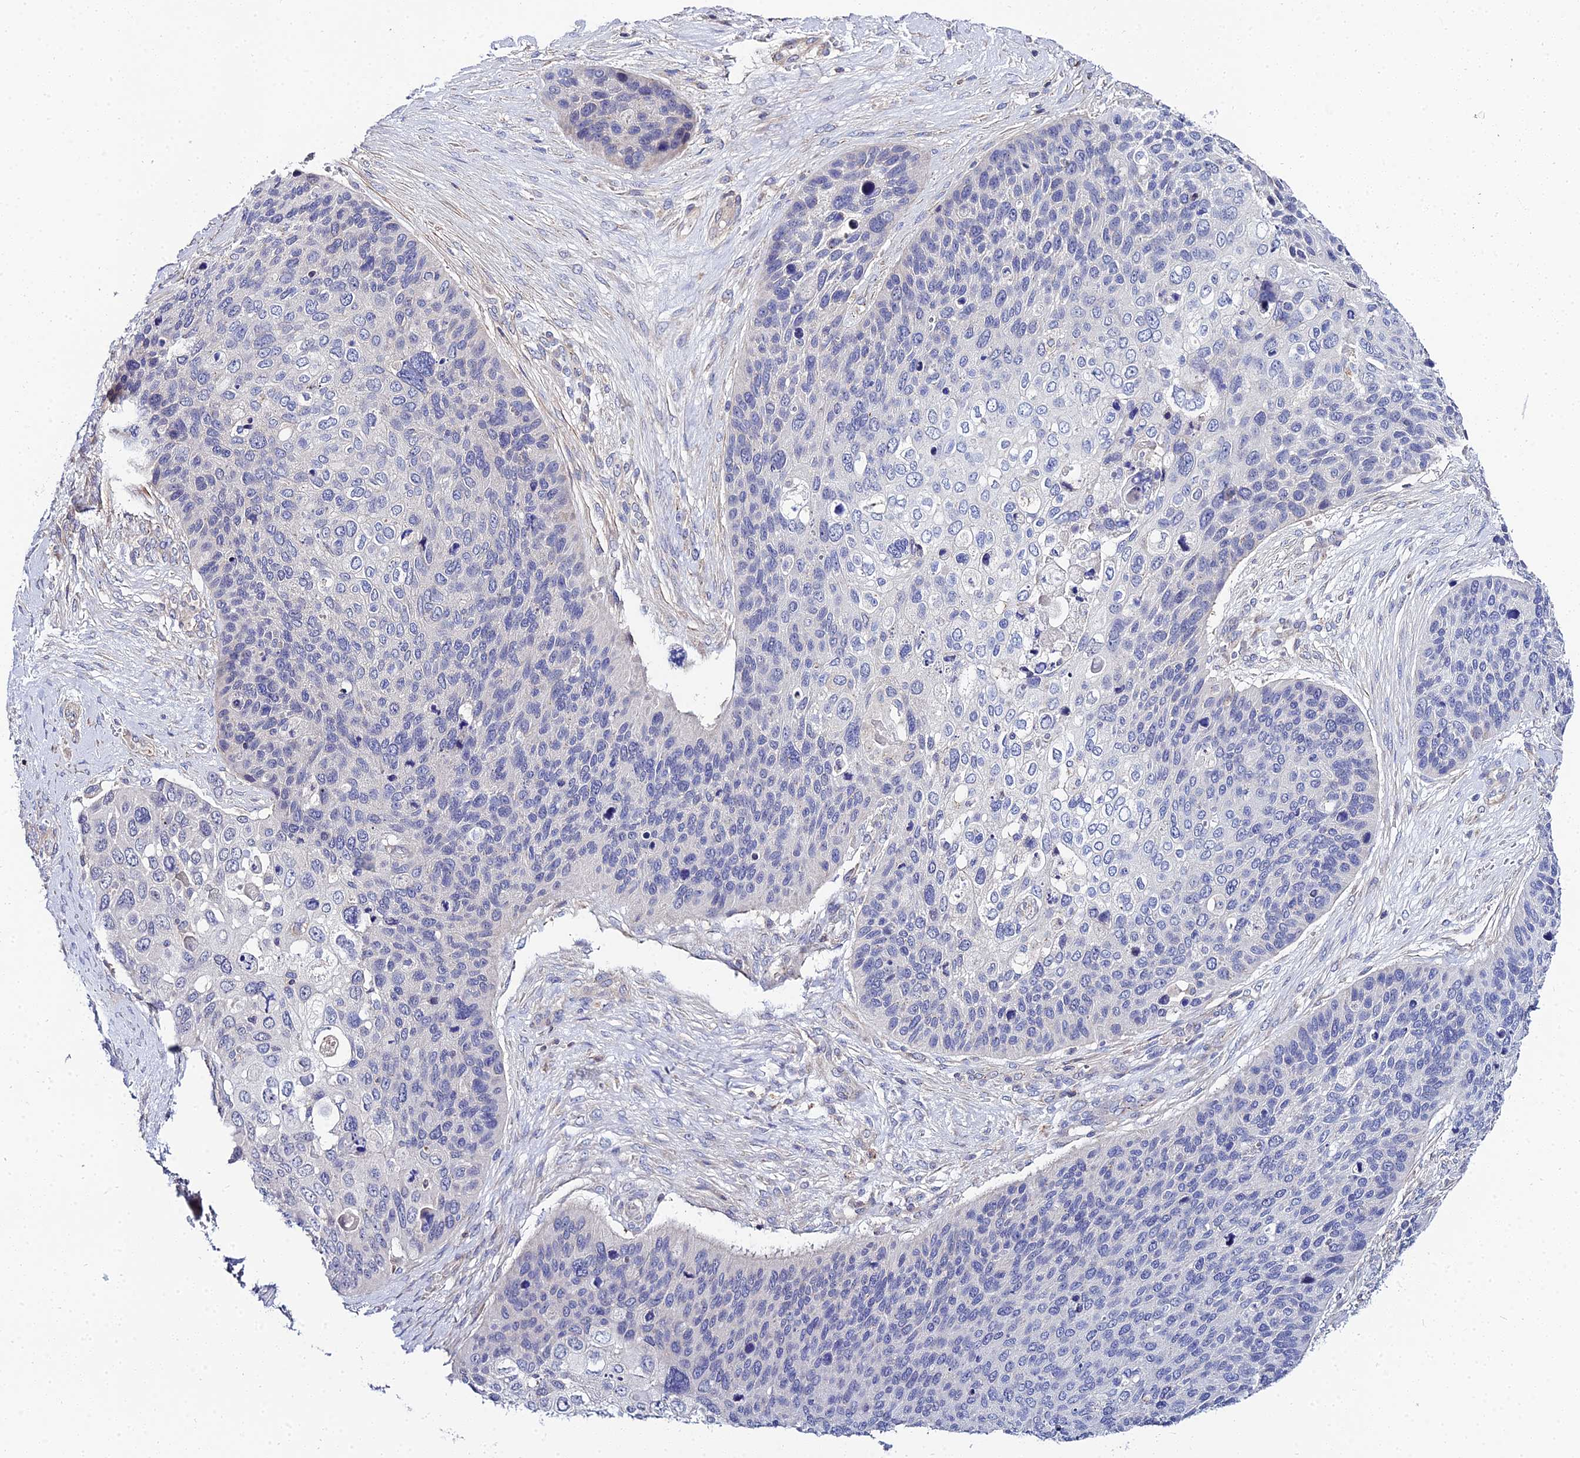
{"staining": {"intensity": "negative", "quantity": "none", "location": "none"}, "tissue": "skin cancer", "cell_type": "Tumor cells", "image_type": "cancer", "snomed": [{"axis": "morphology", "description": "Basal cell carcinoma"}, {"axis": "topography", "description": "Skin"}], "caption": "Skin basal cell carcinoma stained for a protein using immunohistochemistry (IHC) reveals no expression tumor cells.", "gene": "APOBEC3H", "patient": {"sex": "female", "age": 74}}